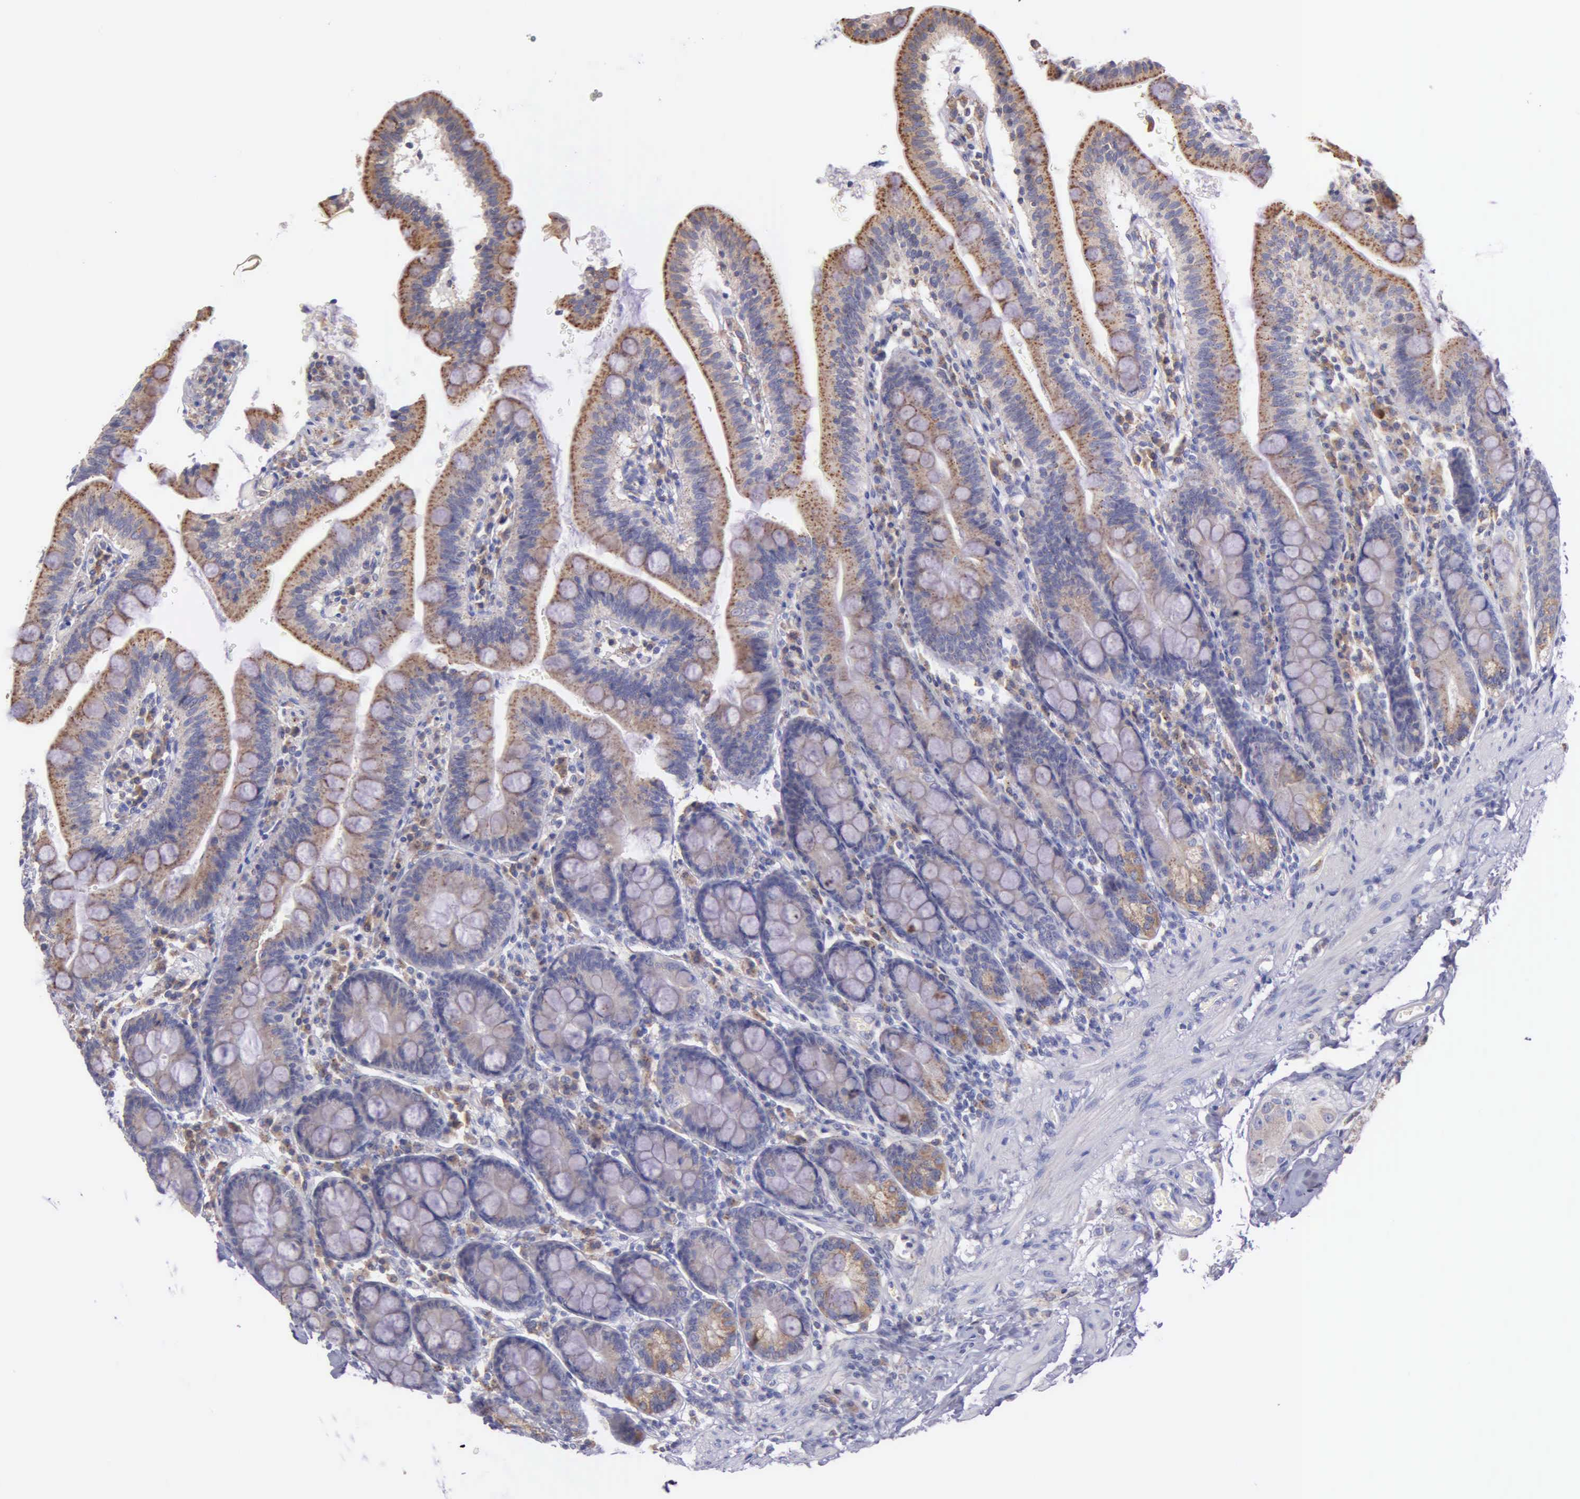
{"staining": {"intensity": "moderate", "quantity": ">75%", "location": "cytoplasmic/membranous"}, "tissue": "duodenum", "cell_type": "Glandular cells", "image_type": "normal", "snomed": [{"axis": "morphology", "description": "Normal tissue, NOS"}, {"axis": "topography", "description": "Pancreas"}, {"axis": "topography", "description": "Duodenum"}], "caption": "Immunohistochemistry (IHC) of benign duodenum reveals medium levels of moderate cytoplasmic/membranous expression in about >75% of glandular cells.", "gene": "CTAGE15", "patient": {"sex": "male", "age": 79}}